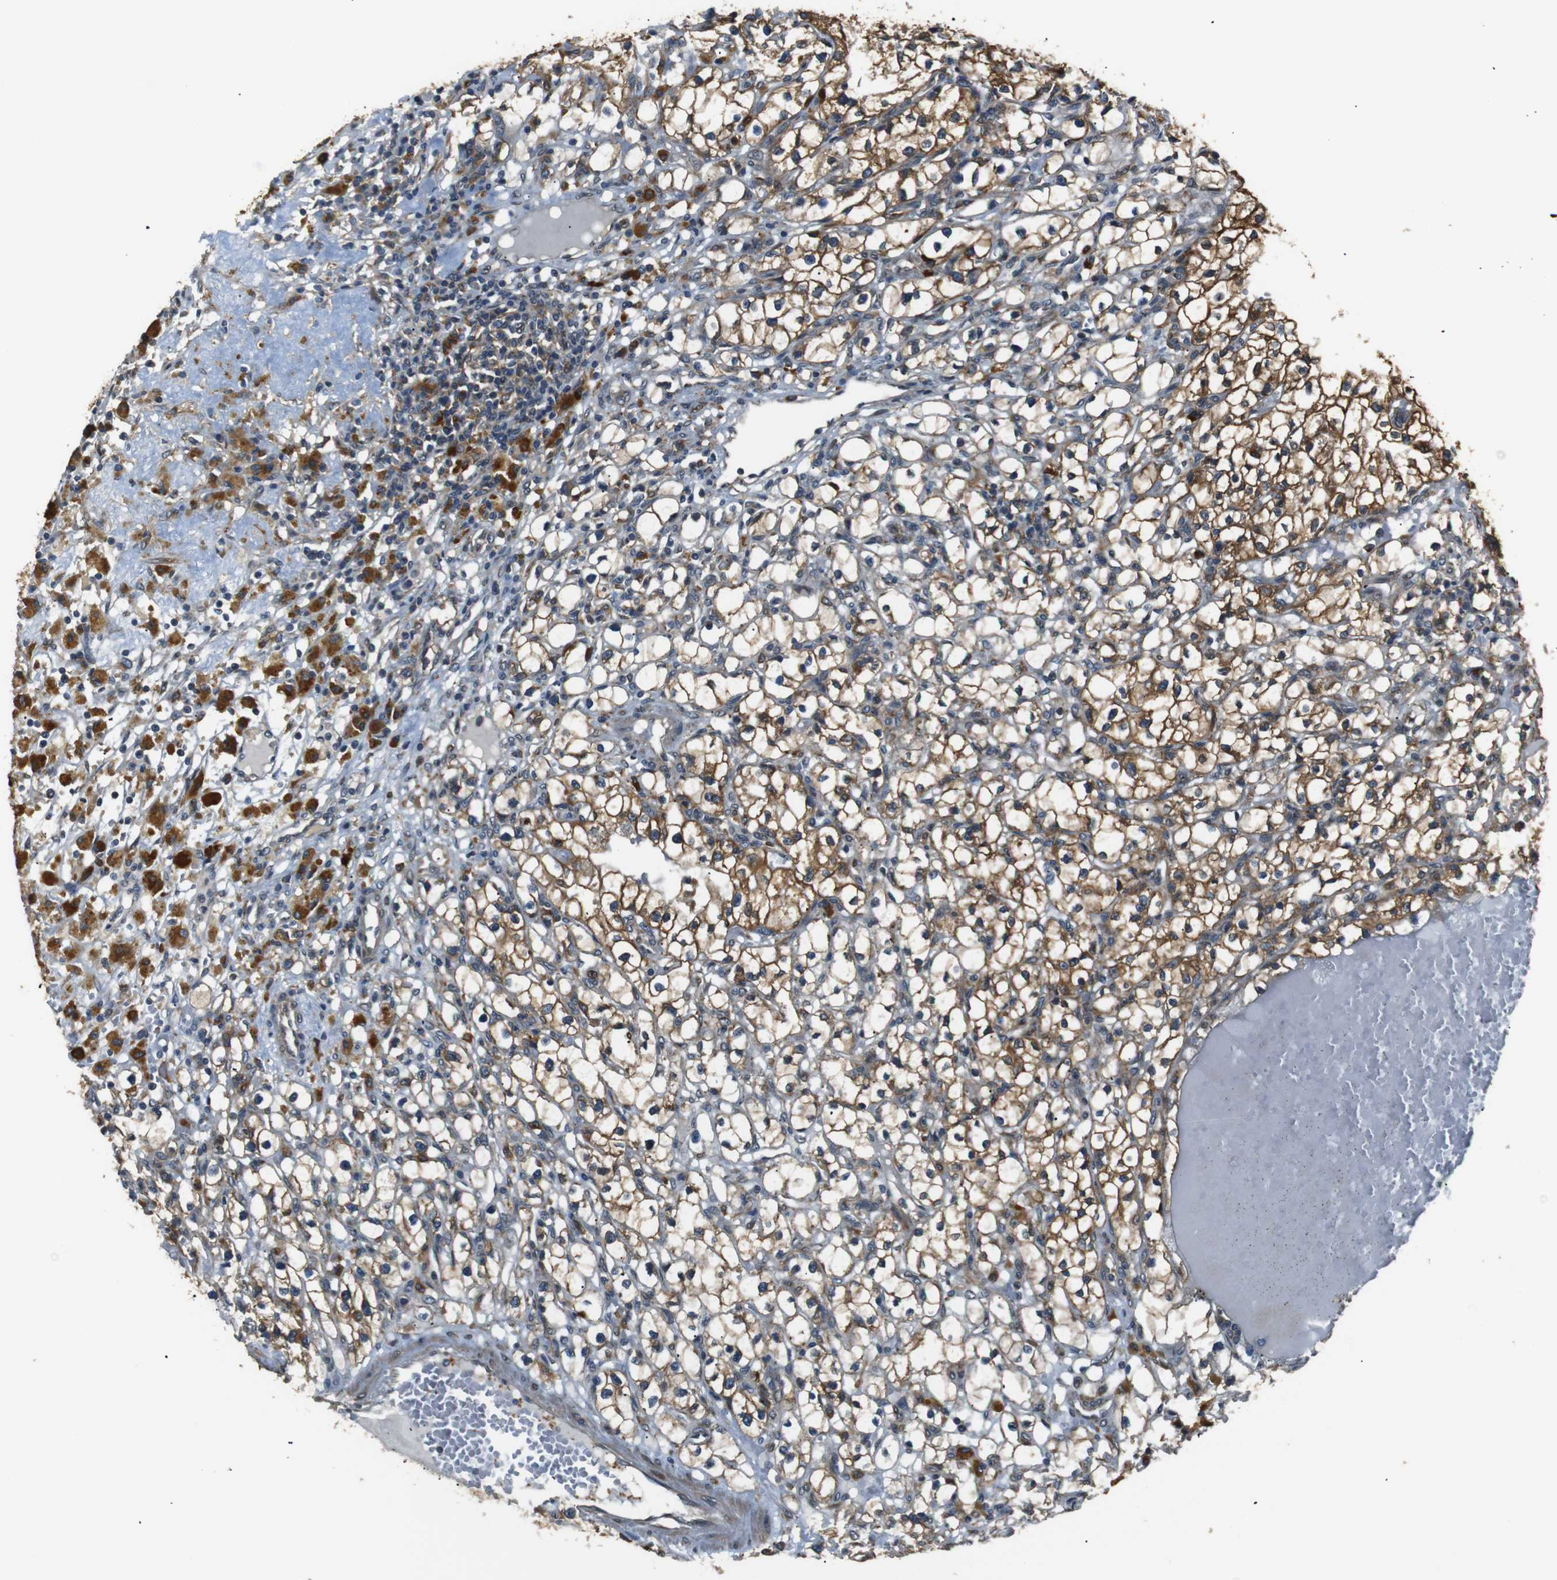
{"staining": {"intensity": "moderate", "quantity": ">75%", "location": "cytoplasmic/membranous"}, "tissue": "renal cancer", "cell_type": "Tumor cells", "image_type": "cancer", "snomed": [{"axis": "morphology", "description": "Adenocarcinoma, NOS"}, {"axis": "topography", "description": "Kidney"}], "caption": "Renal cancer (adenocarcinoma) stained with DAB IHC displays medium levels of moderate cytoplasmic/membranous staining in approximately >75% of tumor cells.", "gene": "TMED2", "patient": {"sex": "male", "age": 56}}